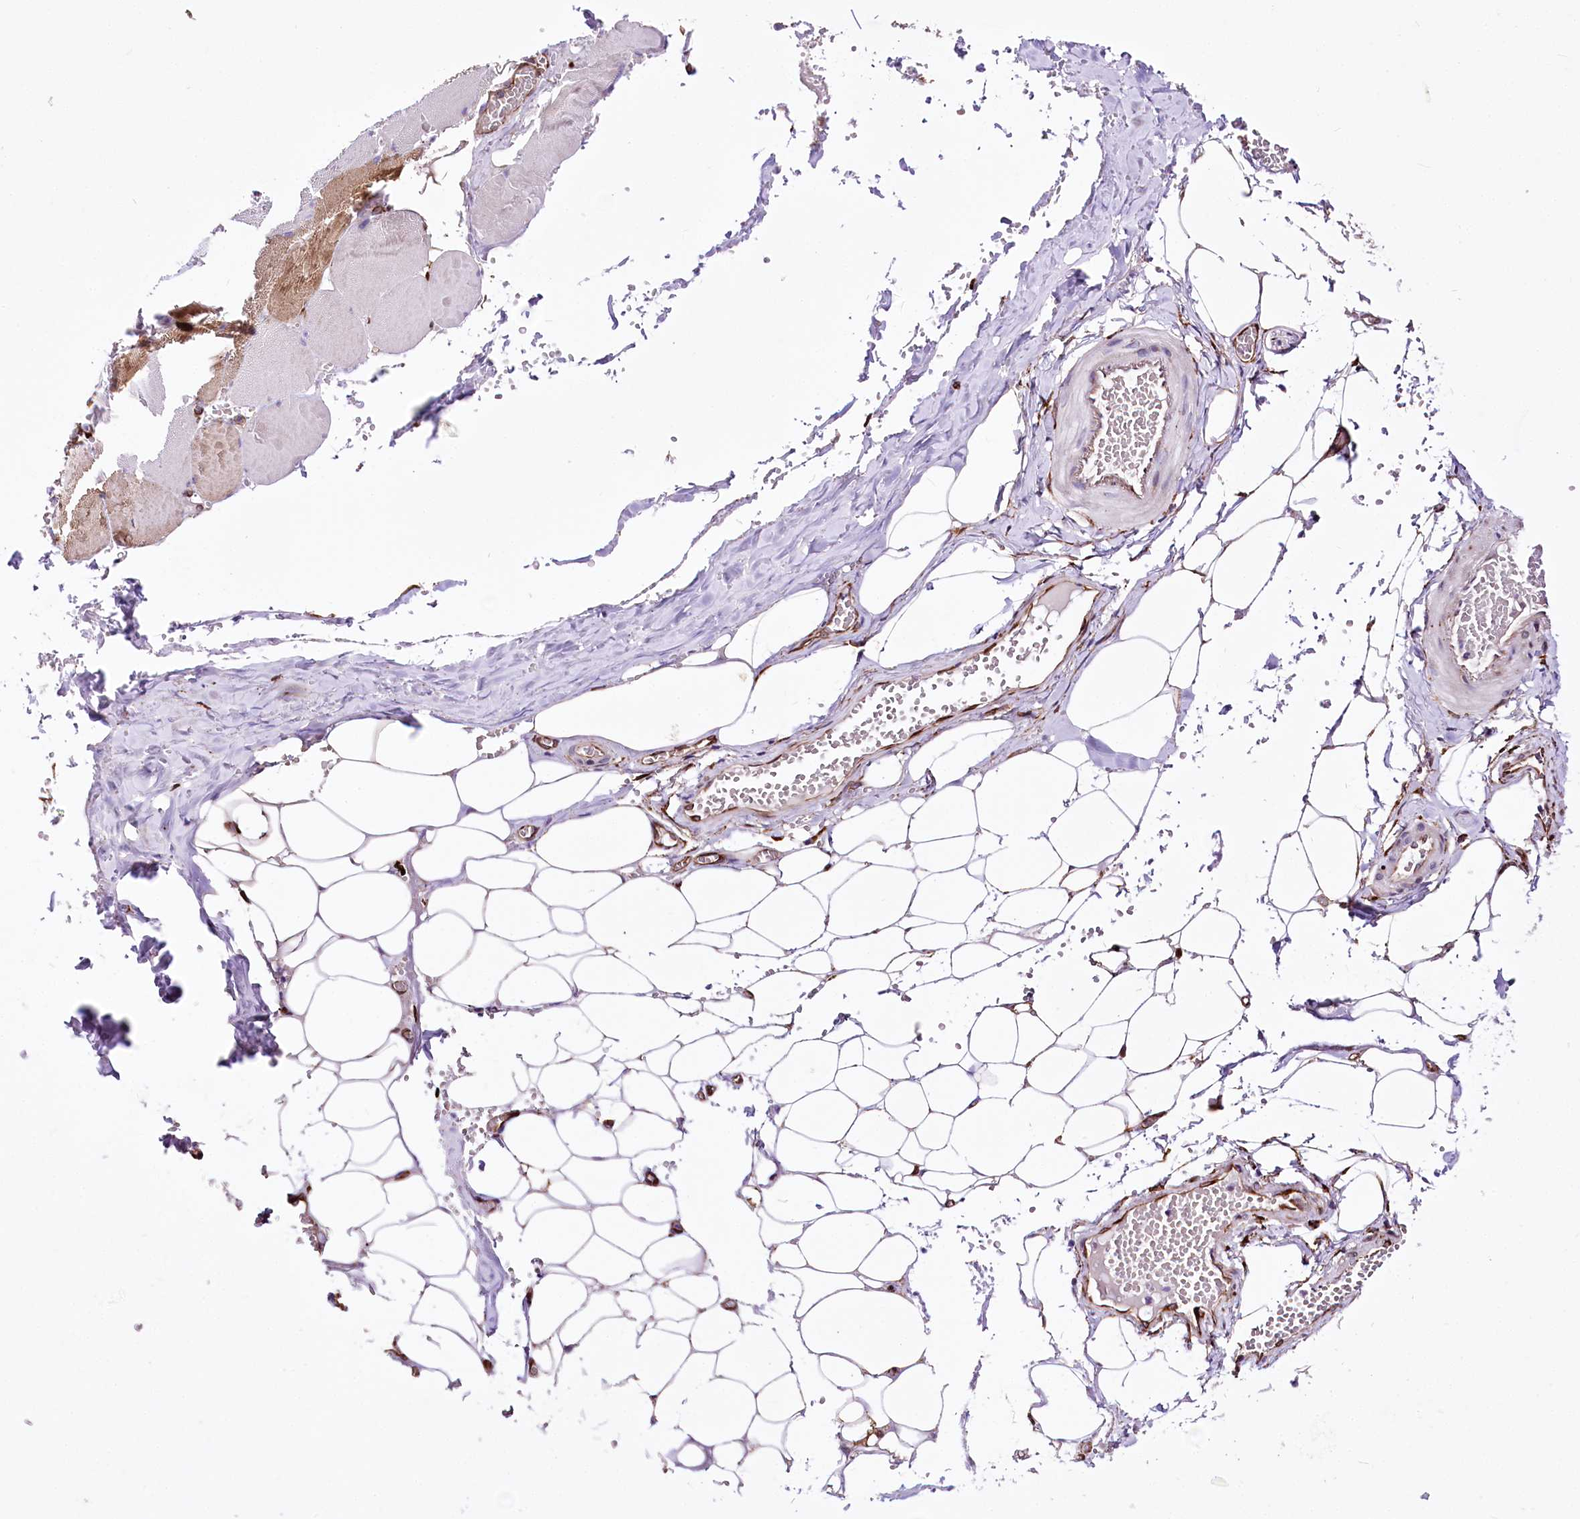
{"staining": {"intensity": "negative", "quantity": "none", "location": "none"}, "tissue": "adipose tissue", "cell_type": "Adipocytes", "image_type": "normal", "snomed": [{"axis": "morphology", "description": "Normal tissue, NOS"}, {"axis": "topography", "description": "Skeletal muscle"}, {"axis": "topography", "description": "Peripheral nerve tissue"}], "caption": "A photomicrograph of human adipose tissue is negative for staining in adipocytes. Brightfield microscopy of IHC stained with DAB (brown) and hematoxylin (blue), captured at high magnification.", "gene": "WWC1", "patient": {"sex": "female", "age": 55}}